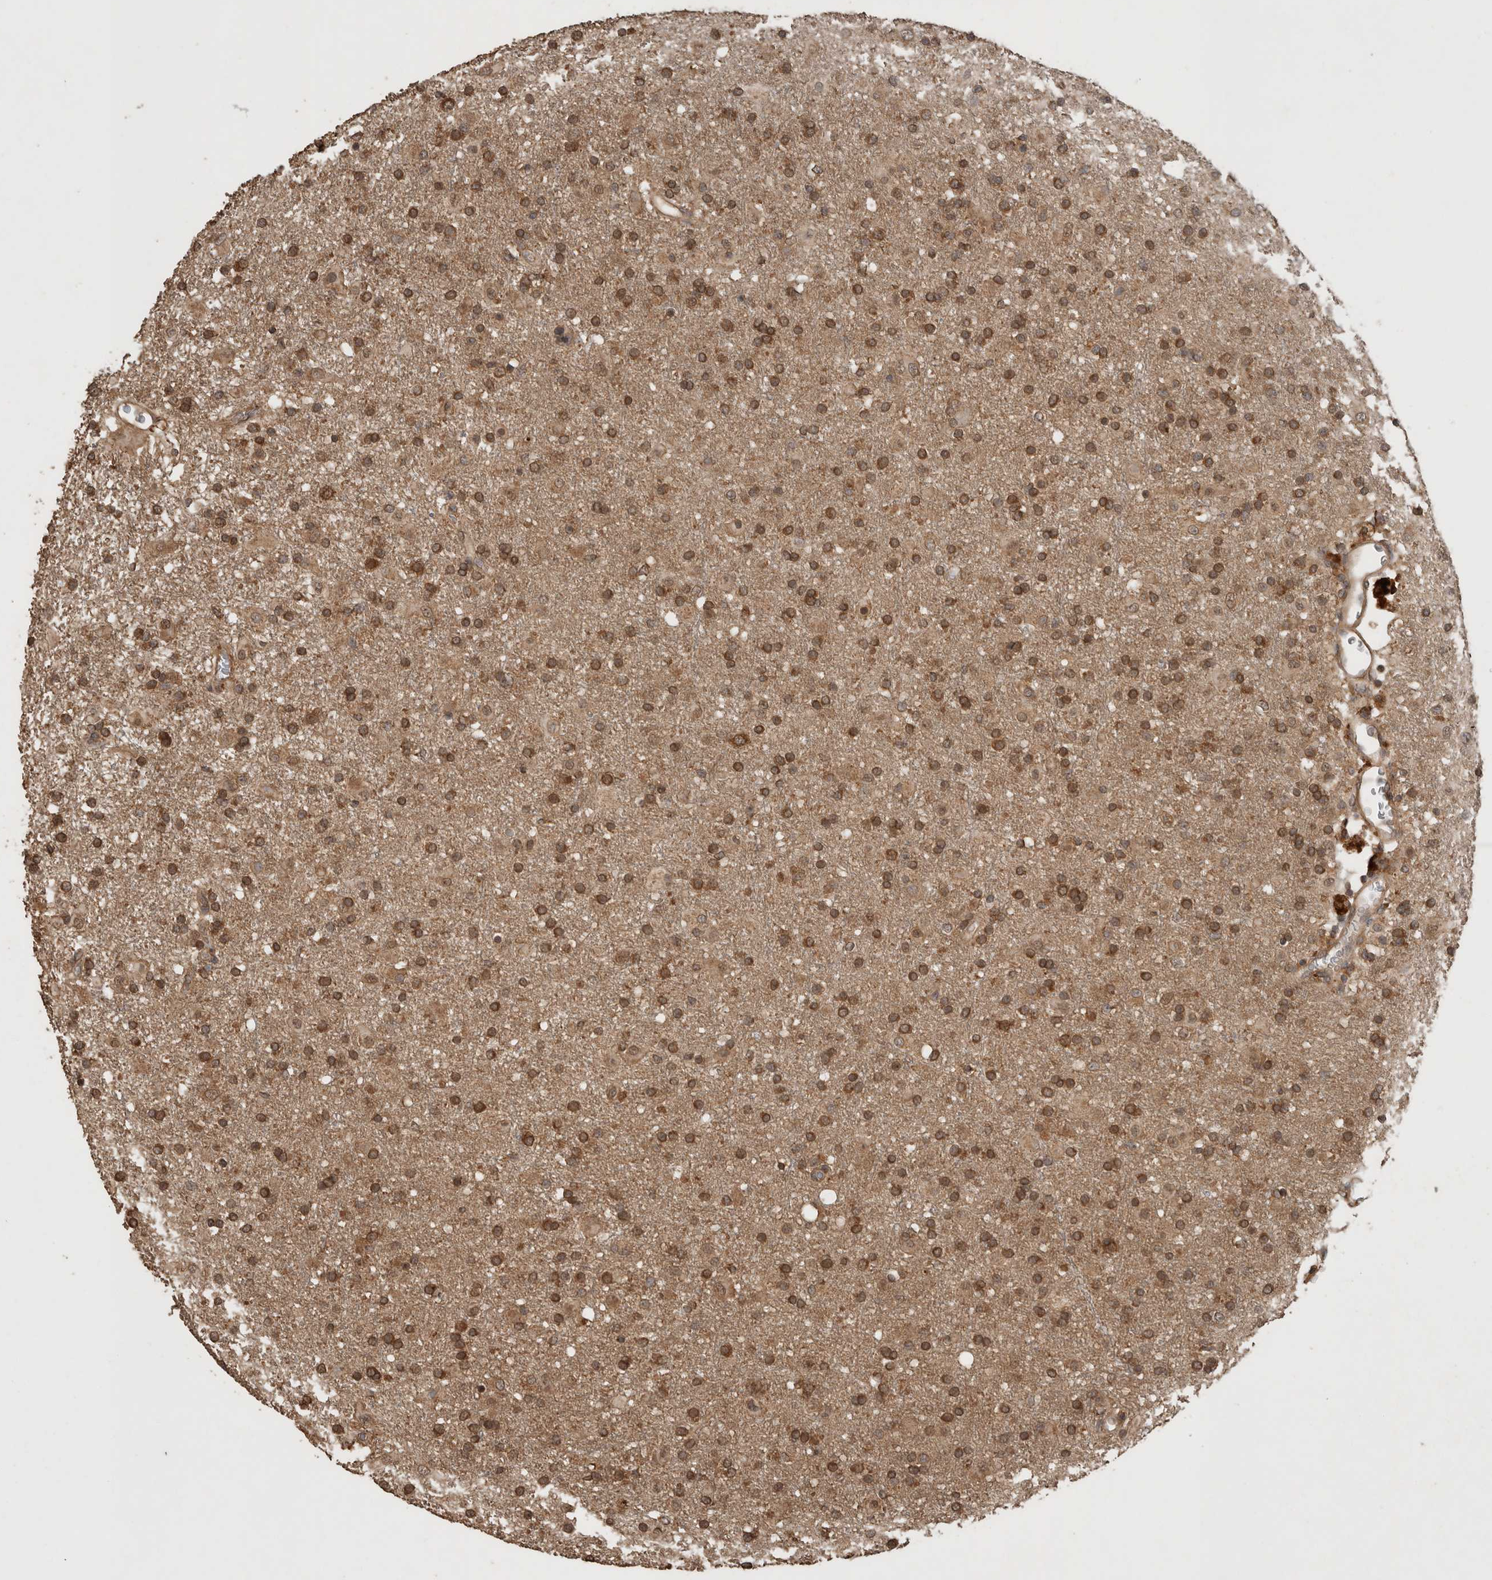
{"staining": {"intensity": "moderate", "quantity": ">75%", "location": "cytoplasmic/membranous,nuclear"}, "tissue": "glioma", "cell_type": "Tumor cells", "image_type": "cancer", "snomed": [{"axis": "morphology", "description": "Glioma, malignant, Low grade"}, {"axis": "topography", "description": "Brain"}], "caption": "The micrograph reveals staining of glioma, revealing moderate cytoplasmic/membranous and nuclear protein staining (brown color) within tumor cells. The staining was performed using DAB, with brown indicating positive protein expression. Nuclei are stained blue with hematoxylin.", "gene": "OTUD7B", "patient": {"sex": "male", "age": 65}}